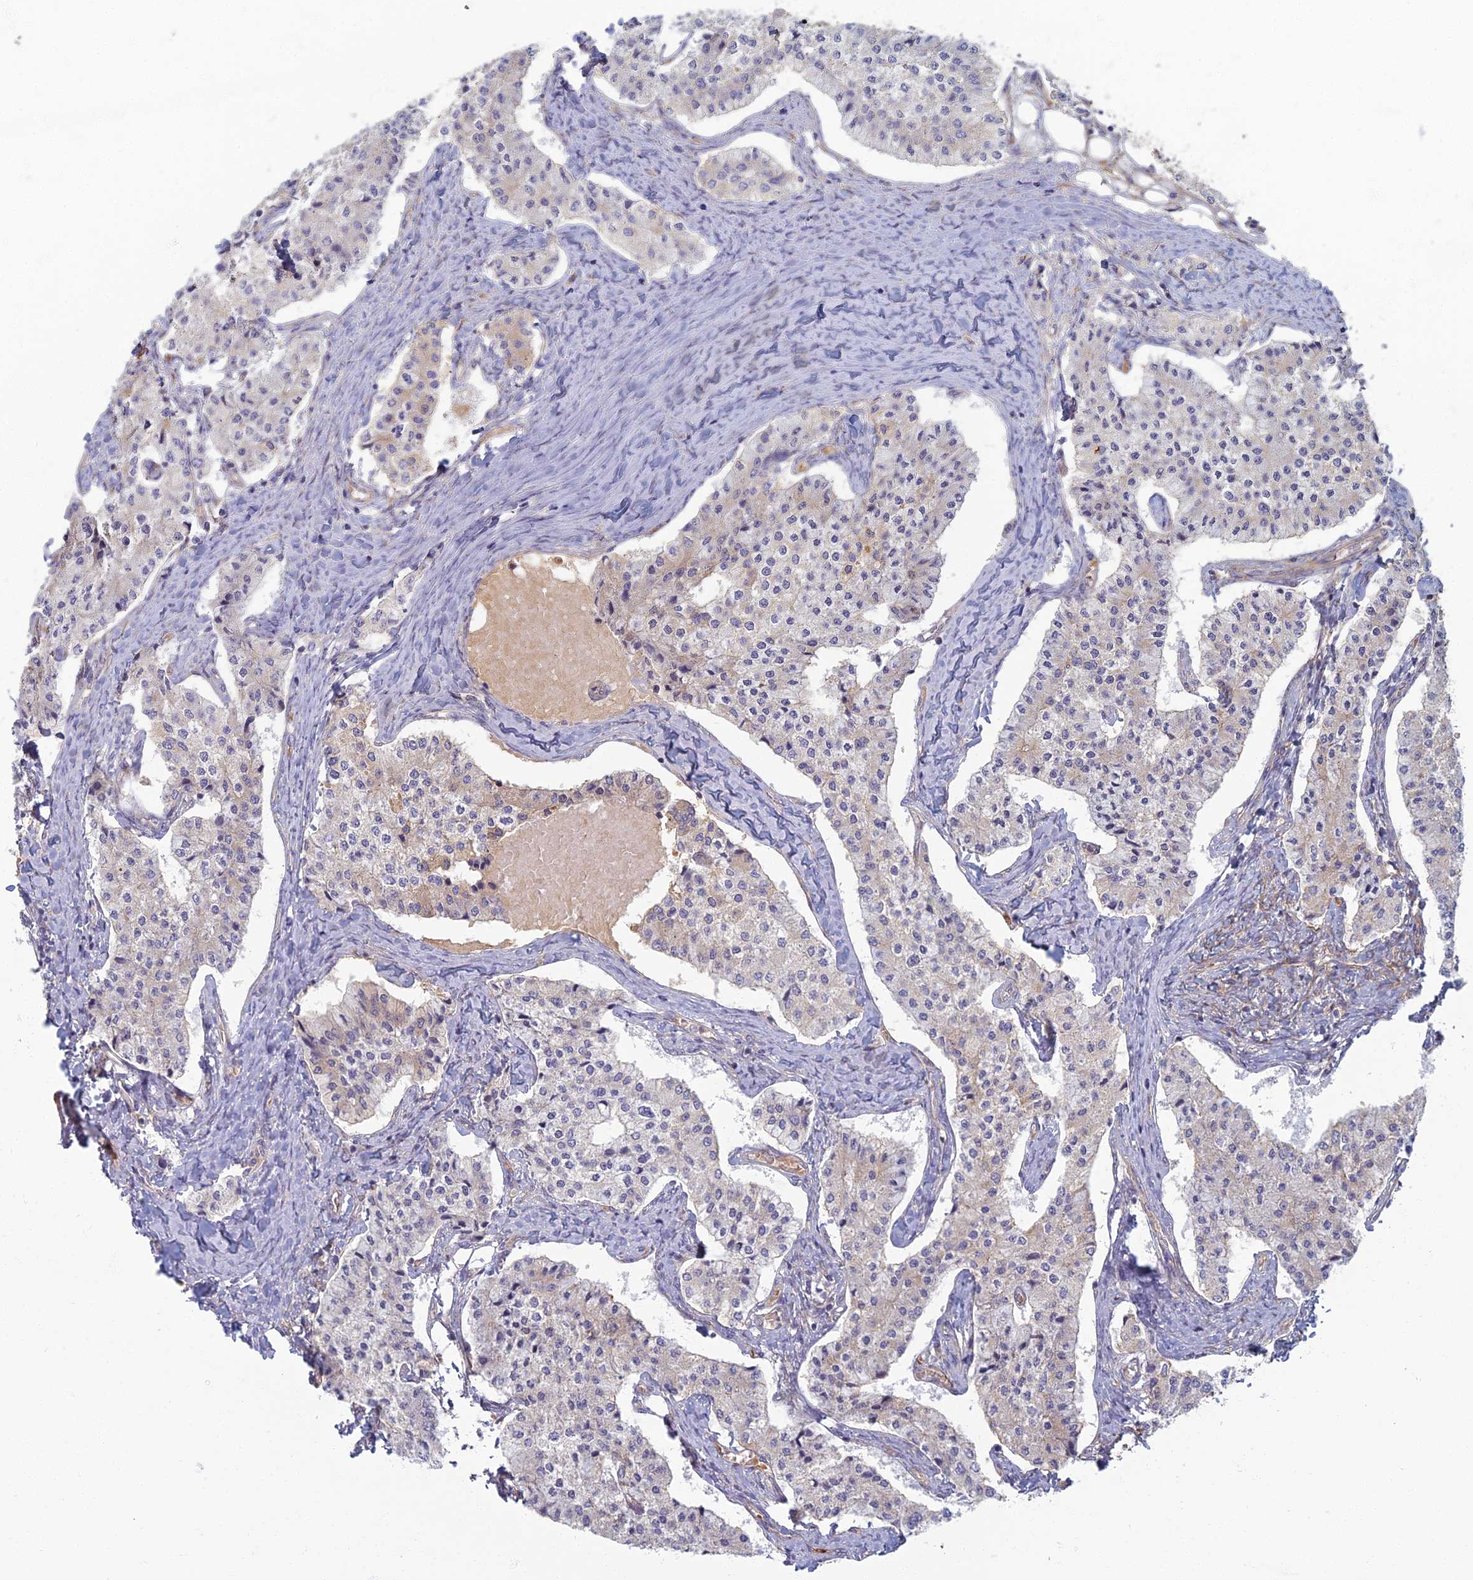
{"staining": {"intensity": "negative", "quantity": "none", "location": "none"}, "tissue": "carcinoid", "cell_type": "Tumor cells", "image_type": "cancer", "snomed": [{"axis": "morphology", "description": "Carcinoid, malignant, NOS"}, {"axis": "topography", "description": "Colon"}], "caption": "High magnification brightfield microscopy of carcinoid stained with DAB (brown) and counterstained with hematoxylin (blue): tumor cells show no significant expression.", "gene": "PROX2", "patient": {"sex": "female", "age": 52}}